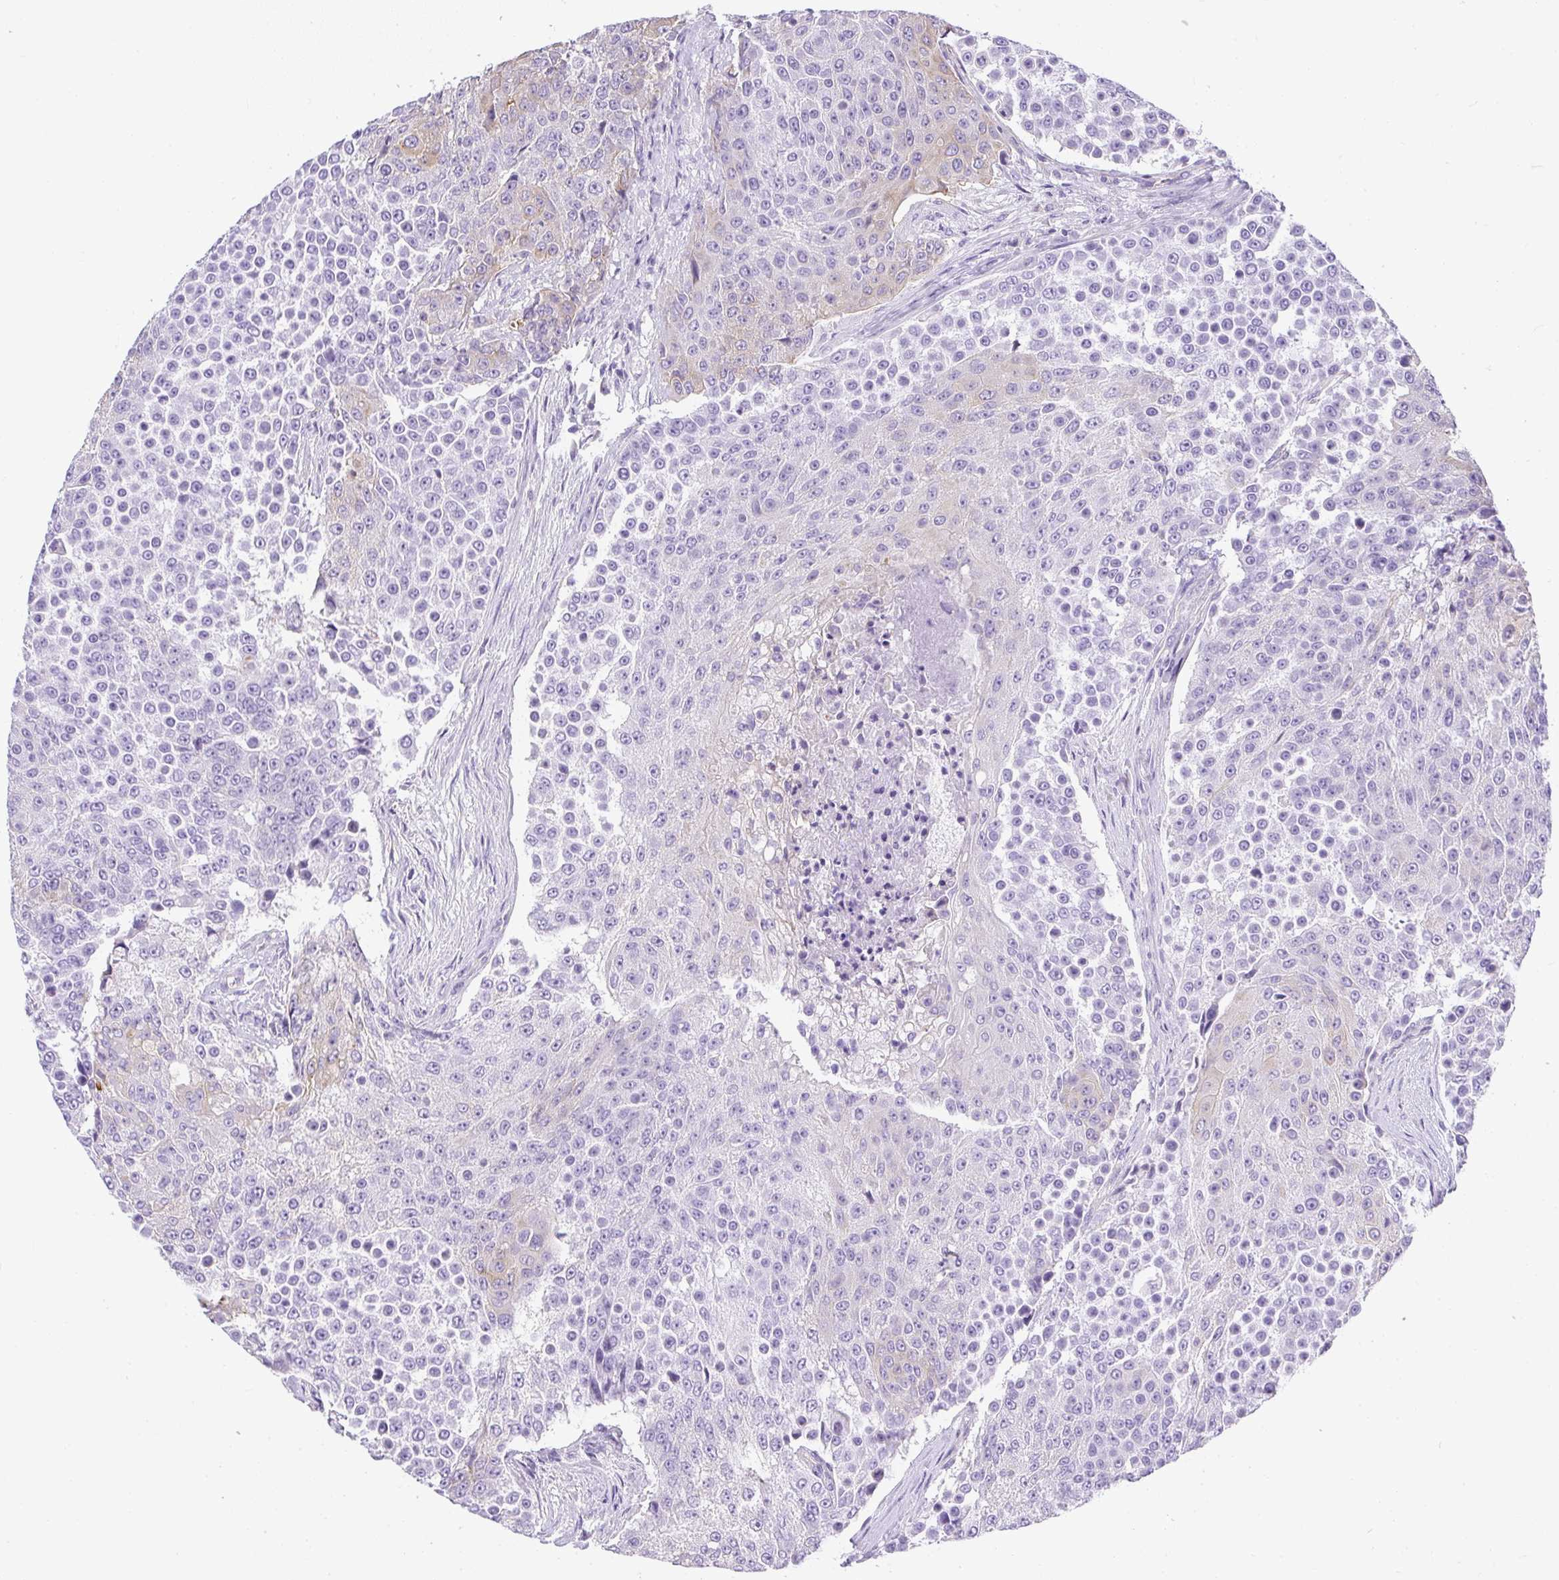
{"staining": {"intensity": "weak", "quantity": "<25%", "location": "cytoplasmic/membranous"}, "tissue": "urothelial cancer", "cell_type": "Tumor cells", "image_type": "cancer", "snomed": [{"axis": "morphology", "description": "Urothelial carcinoma, High grade"}, {"axis": "topography", "description": "Urinary bladder"}], "caption": "A photomicrograph of human urothelial carcinoma (high-grade) is negative for staining in tumor cells.", "gene": "PLPPR3", "patient": {"sex": "female", "age": 63}}